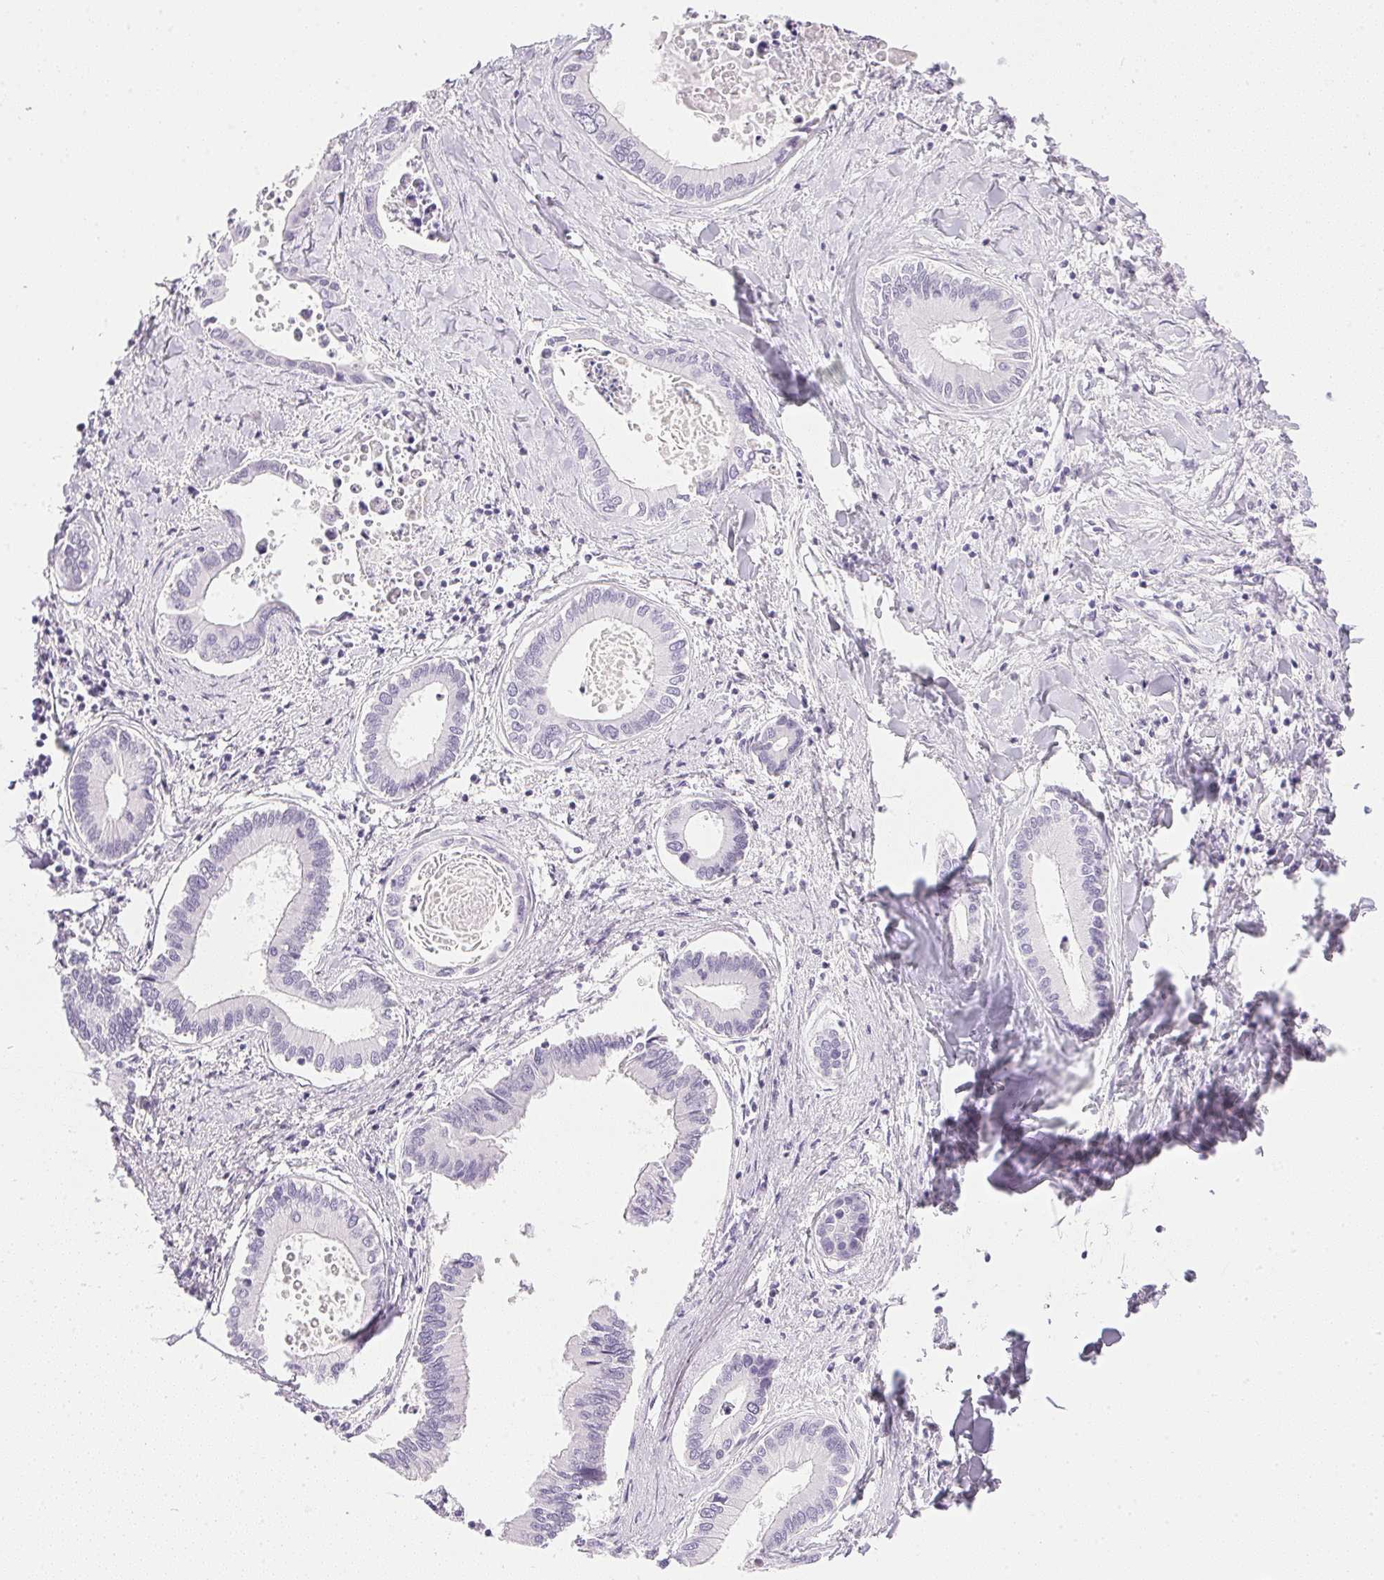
{"staining": {"intensity": "negative", "quantity": "none", "location": "none"}, "tissue": "liver cancer", "cell_type": "Tumor cells", "image_type": "cancer", "snomed": [{"axis": "morphology", "description": "Cholangiocarcinoma"}, {"axis": "topography", "description": "Liver"}], "caption": "The histopathology image shows no significant expression in tumor cells of cholangiocarcinoma (liver).", "gene": "CPB1", "patient": {"sex": "male", "age": 66}}